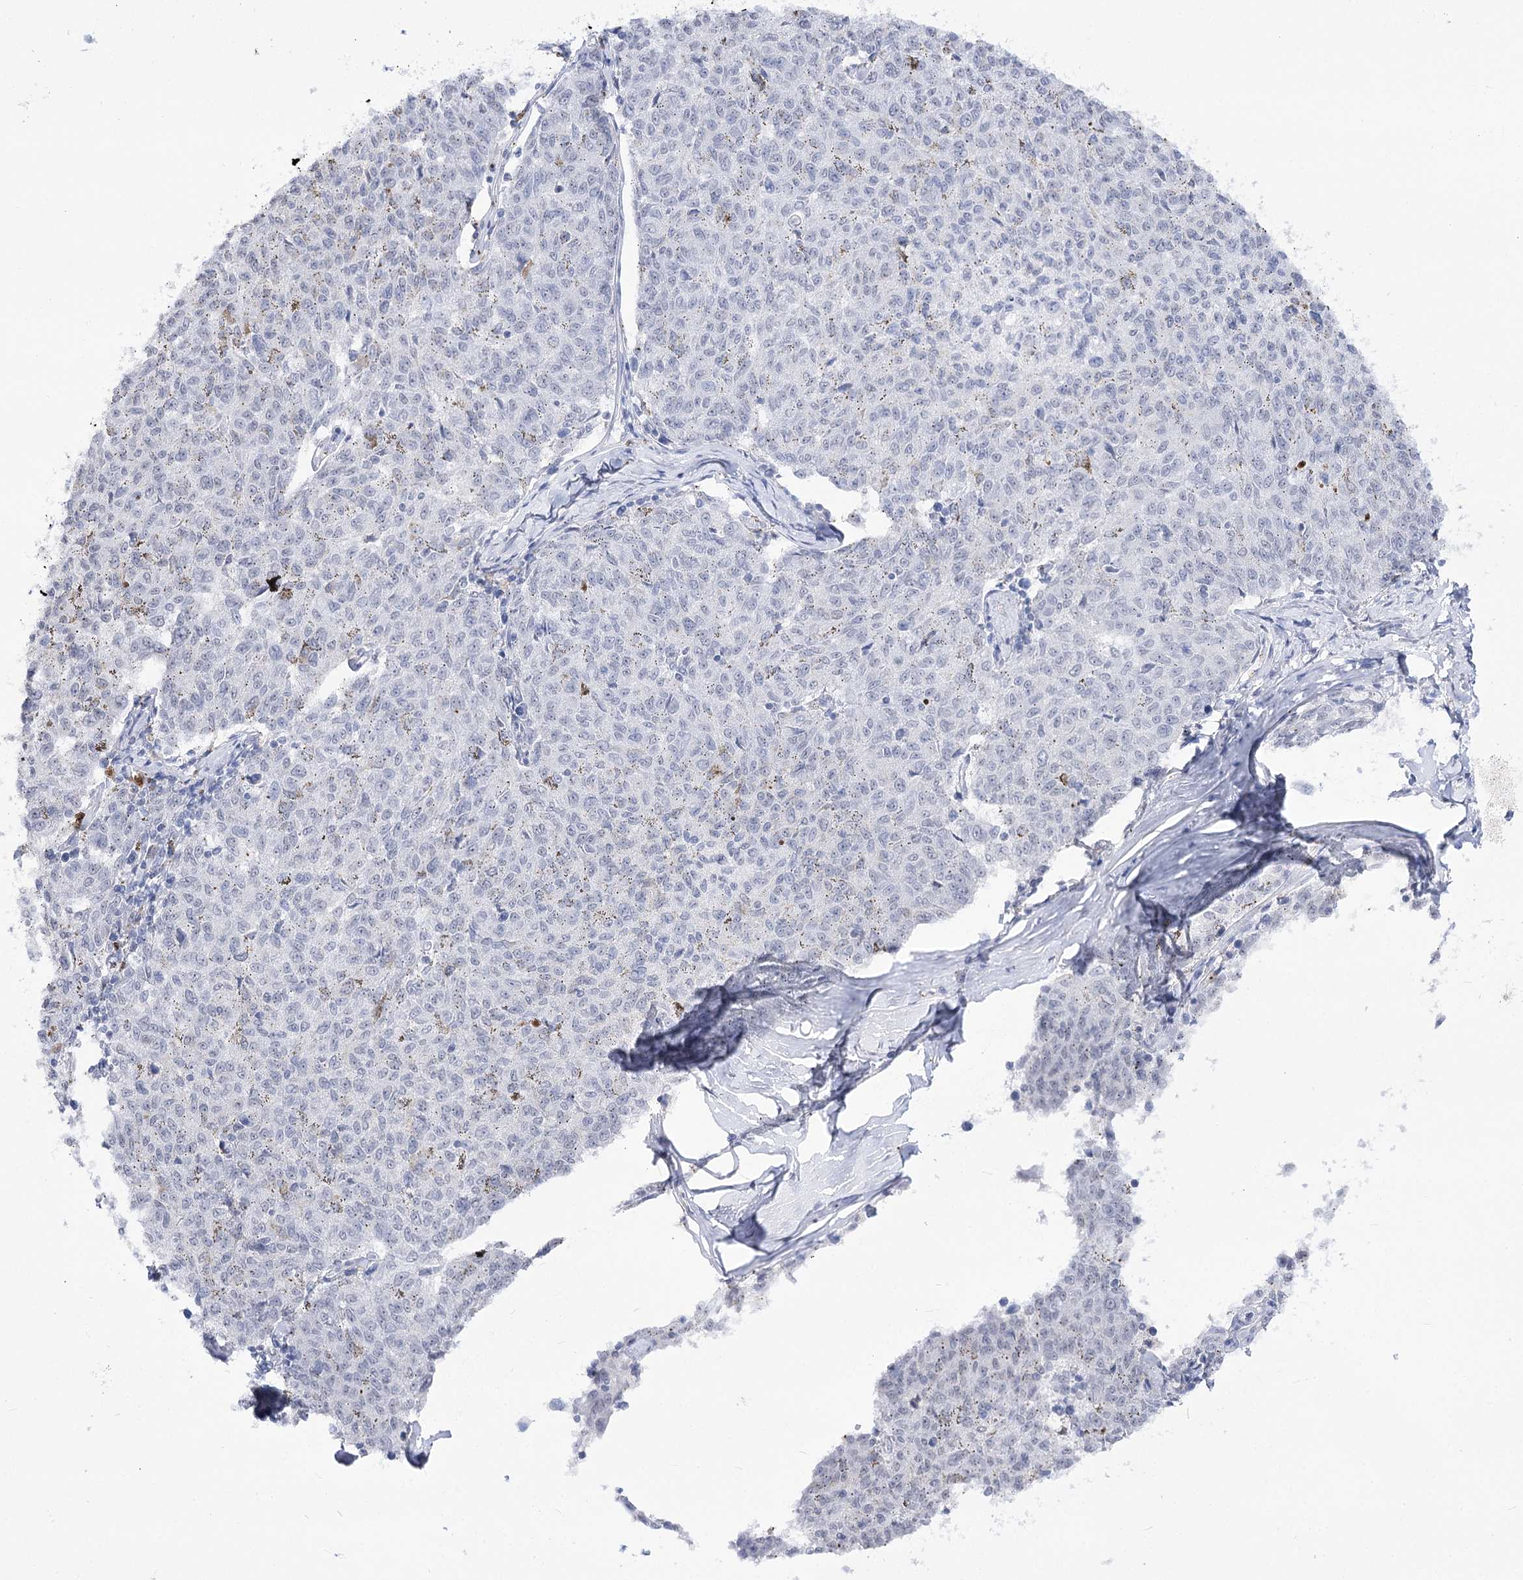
{"staining": {"intensity": "negative", "quantity": "none", "location": "none"}, "tissue": "melanoma", "cell_type": "Tumor cells", "image_type": "cancer", "snomed": [{"axis": "morphology", "description": "Malignant melanoma, NOS"}, {"axis": "topography", "description": "Skin"}], "caption": "An immunohistochemistry micrograph of melanoma is shown. There is no staining in tumor cells of melanoma.", "gene": "ATP10B", "patient": {"sex": "female", "age": 72}}